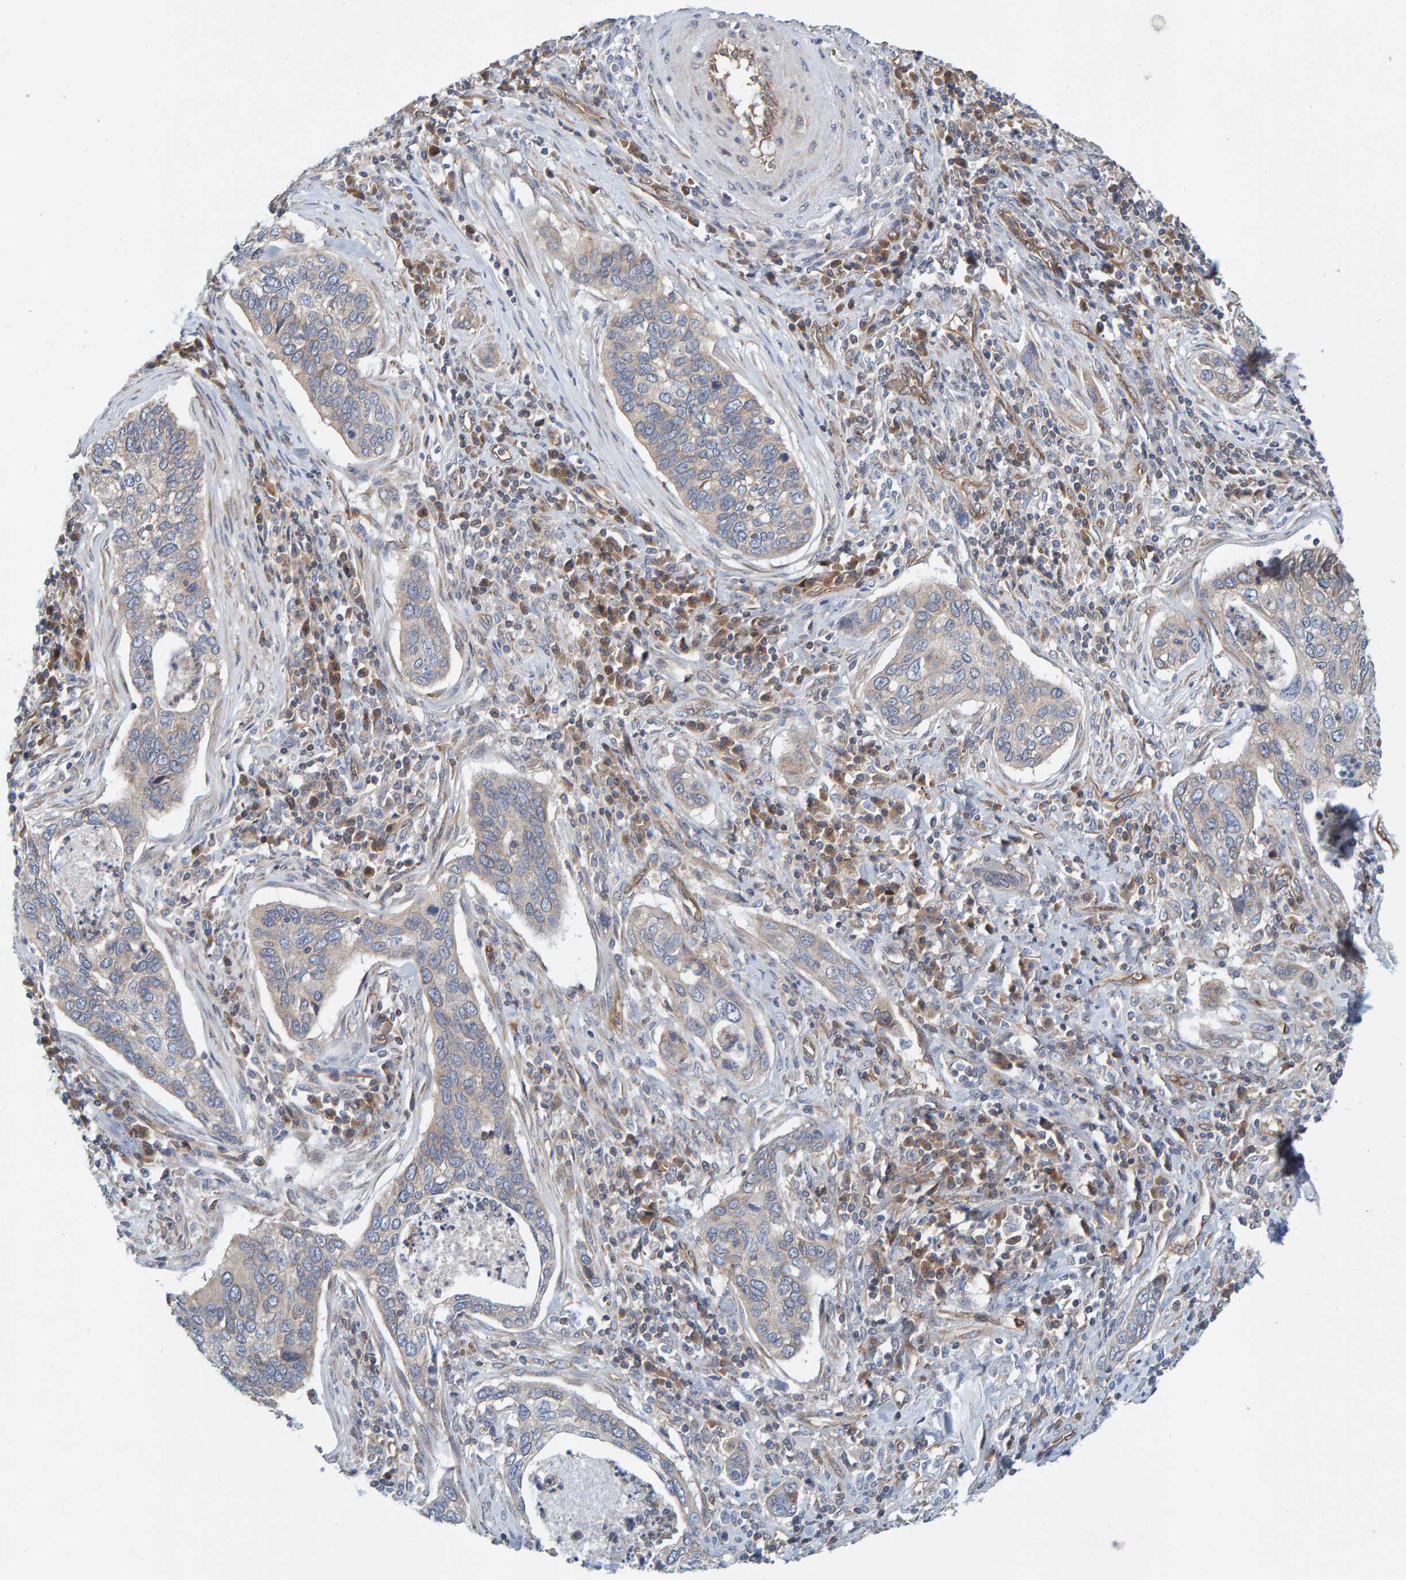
{"staining": {"intensity": "weak", "quantity": "25%-75%", "location": "cytoplasmic/membranous"}, "tissue": "cervical cancer", "cell_type": "Tumor cells", "image_type": "cancer", "snomed": [{"axis": "morphology", "description": "Squamous cell carcinoma, NOS"}, {"axis": "topography", "description": "Cervix"}], "caption": "Immunohistochemistry of human cervical cancer (squamous cell carcinoma) demonstrates low levels of weak cytoplasmic/membranous expression in about 25%-75% of tumor cells. (Stains: DAB in brown, nuclei in blue, Microscopy: brightfield microscopy at high magnification).", "gene": "PRKD2", "patient": {"sex": "female", "age": 53}}